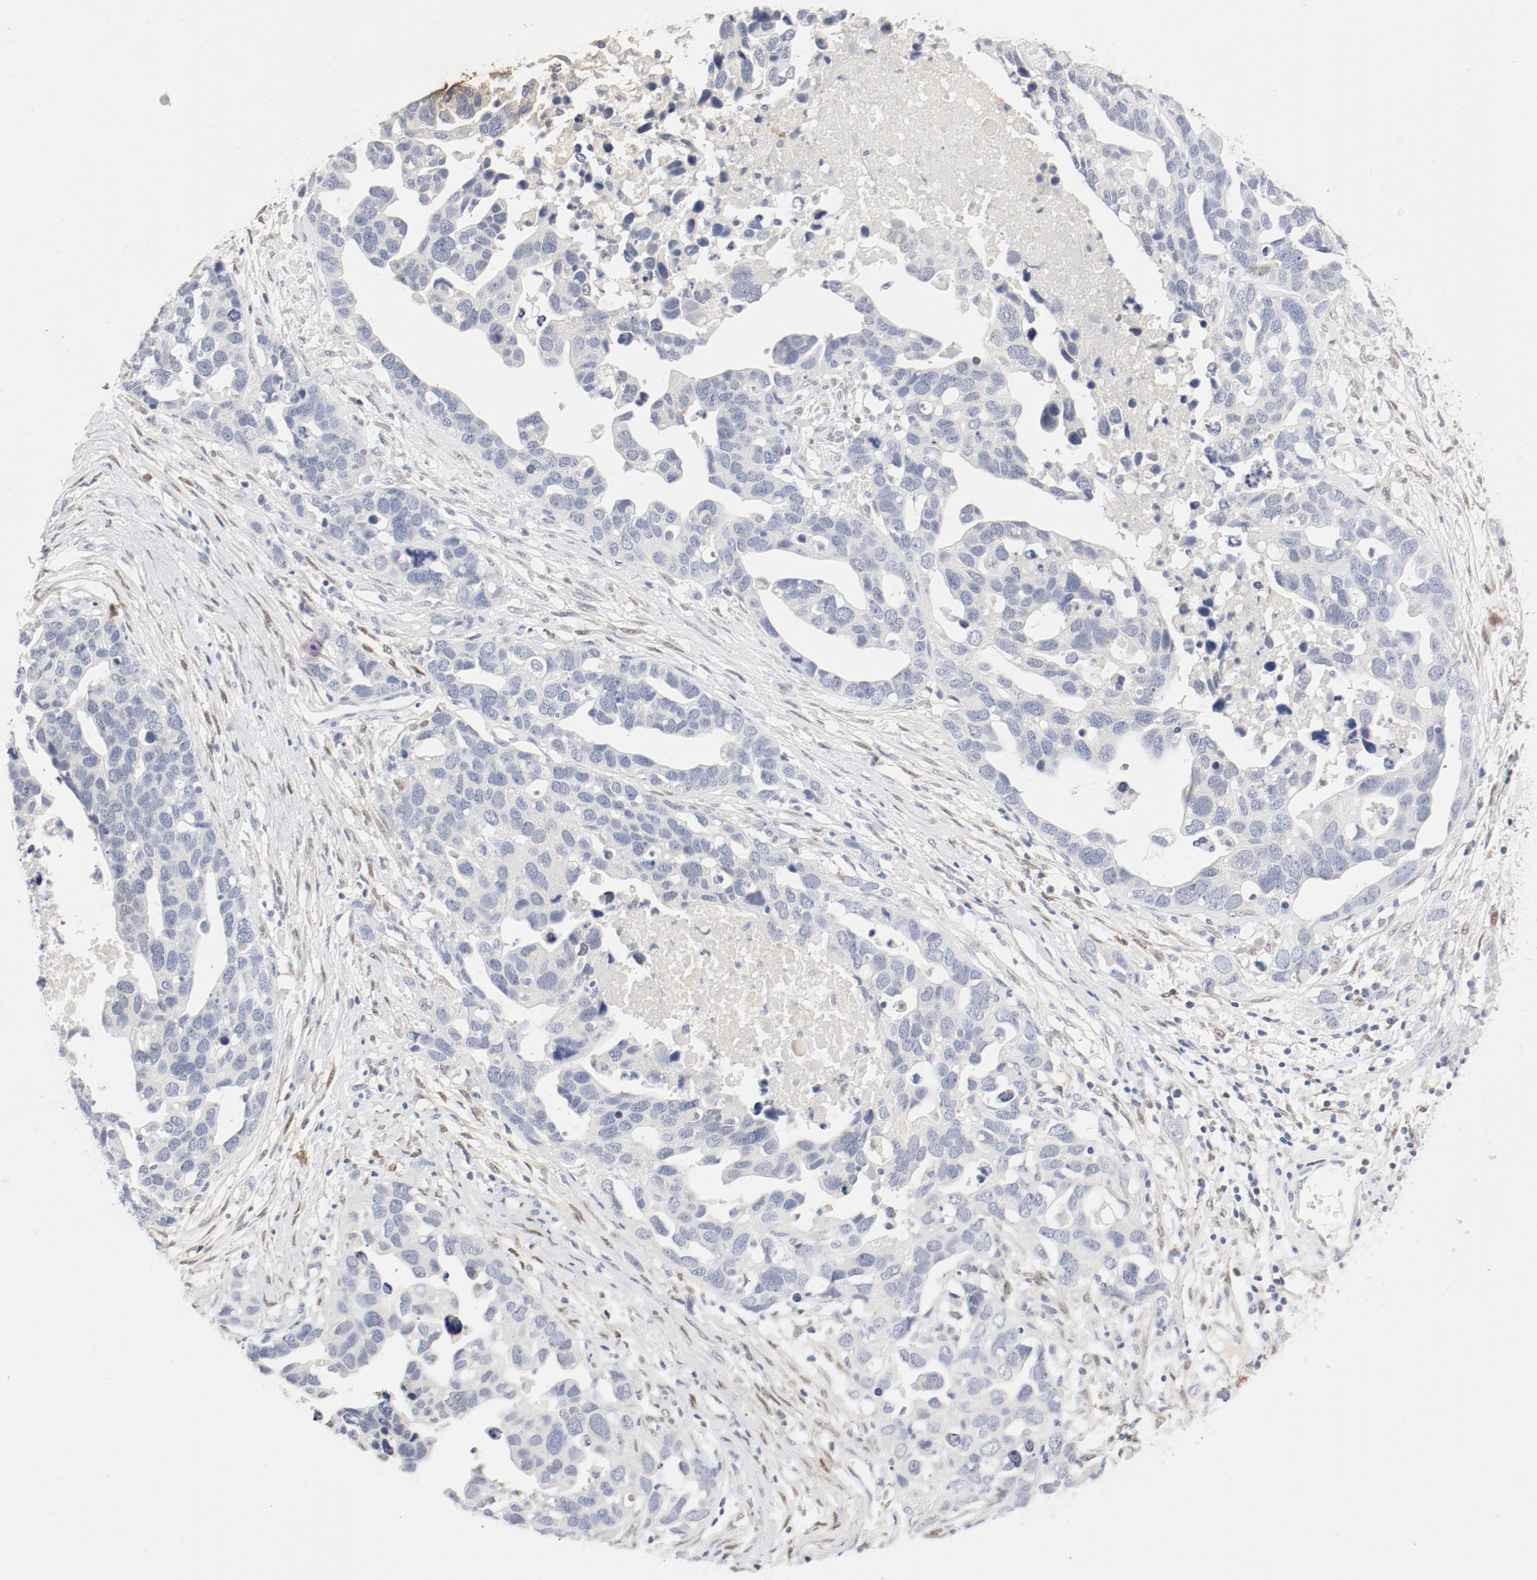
{"staining": {"intensity": "negative", "quantity": "none", "location": "none"}, "tissue": "ovarian cancer", "cell_type": "Tumor cells", "image_type": "cancer", "snomed": [{"axis": "morphology", "description": "Cystadenocarcinoma, serous, NOS"}, {"axis": "topography", "description": "Ovary"}], "caption": "This is a micrograph of immunohistochemistry staining of ovarian cancer, which shows no expression in tumor cells. (Stains: DAB immunohistochemistry with hematoxylin counter stain, Microscopy: brightfield microscopy at high magnification).", "gene": "PGM1", "patient": {"sex": "female", "age": 54}}